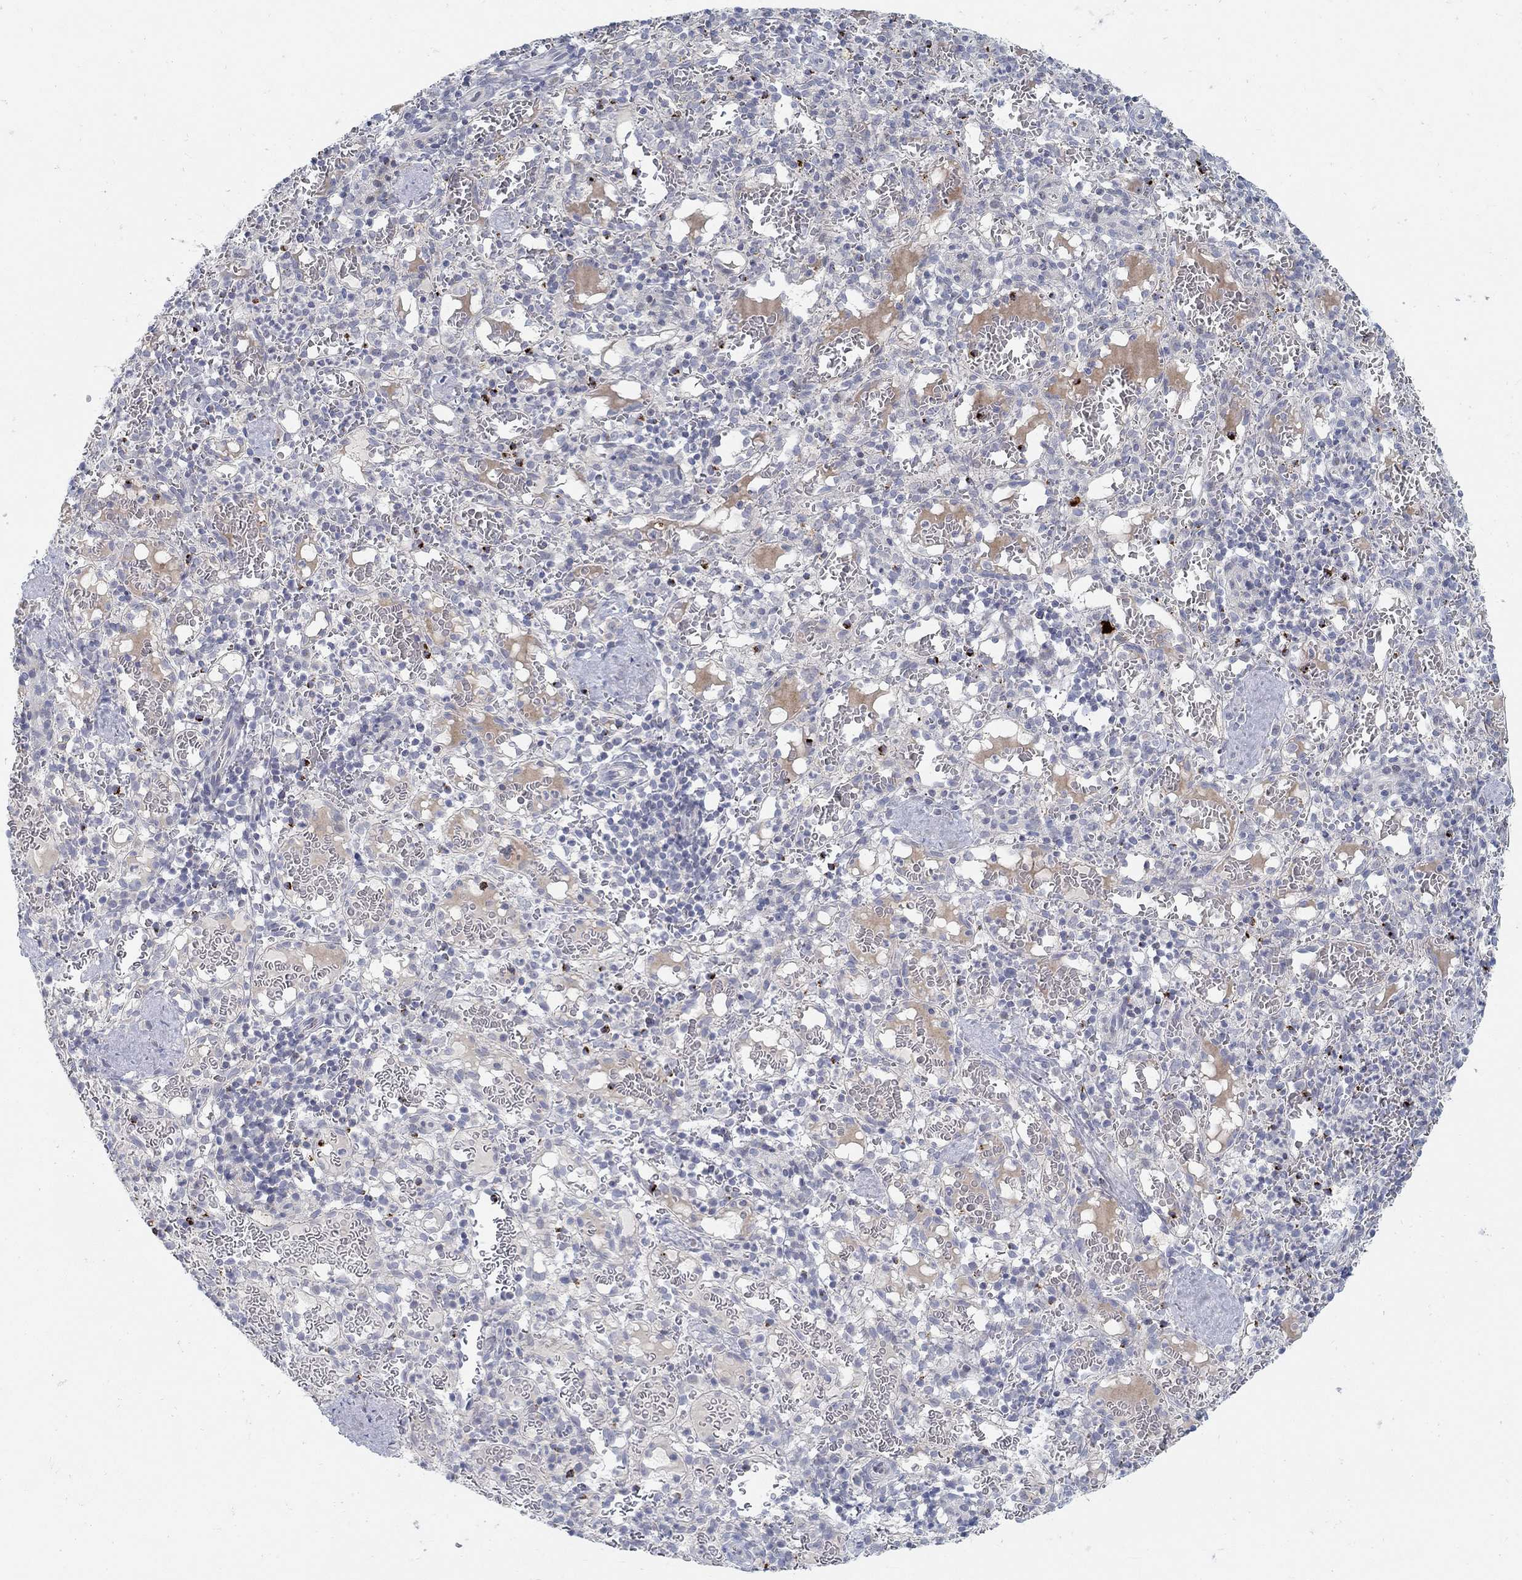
{"staining": {"intensity": "negative", "quantity": "none", "location": "none"}, "tissue": "spleen", "cell_type": "Cells in red pulp", "image_type": "normal", "snomed": [{"axis": "morphology", "description": "Normal tissue, NOS"}, {"axis": "topography", "description": "Spleen"}], "caption": "Immunohistochemical staining of unremarkable human spleen displays no significant expression in cells in red pulp. (DAB immunohistochemistry, high magnification).", "gene": "ANO7", "patient": {"sex": "male", "age": 11}}